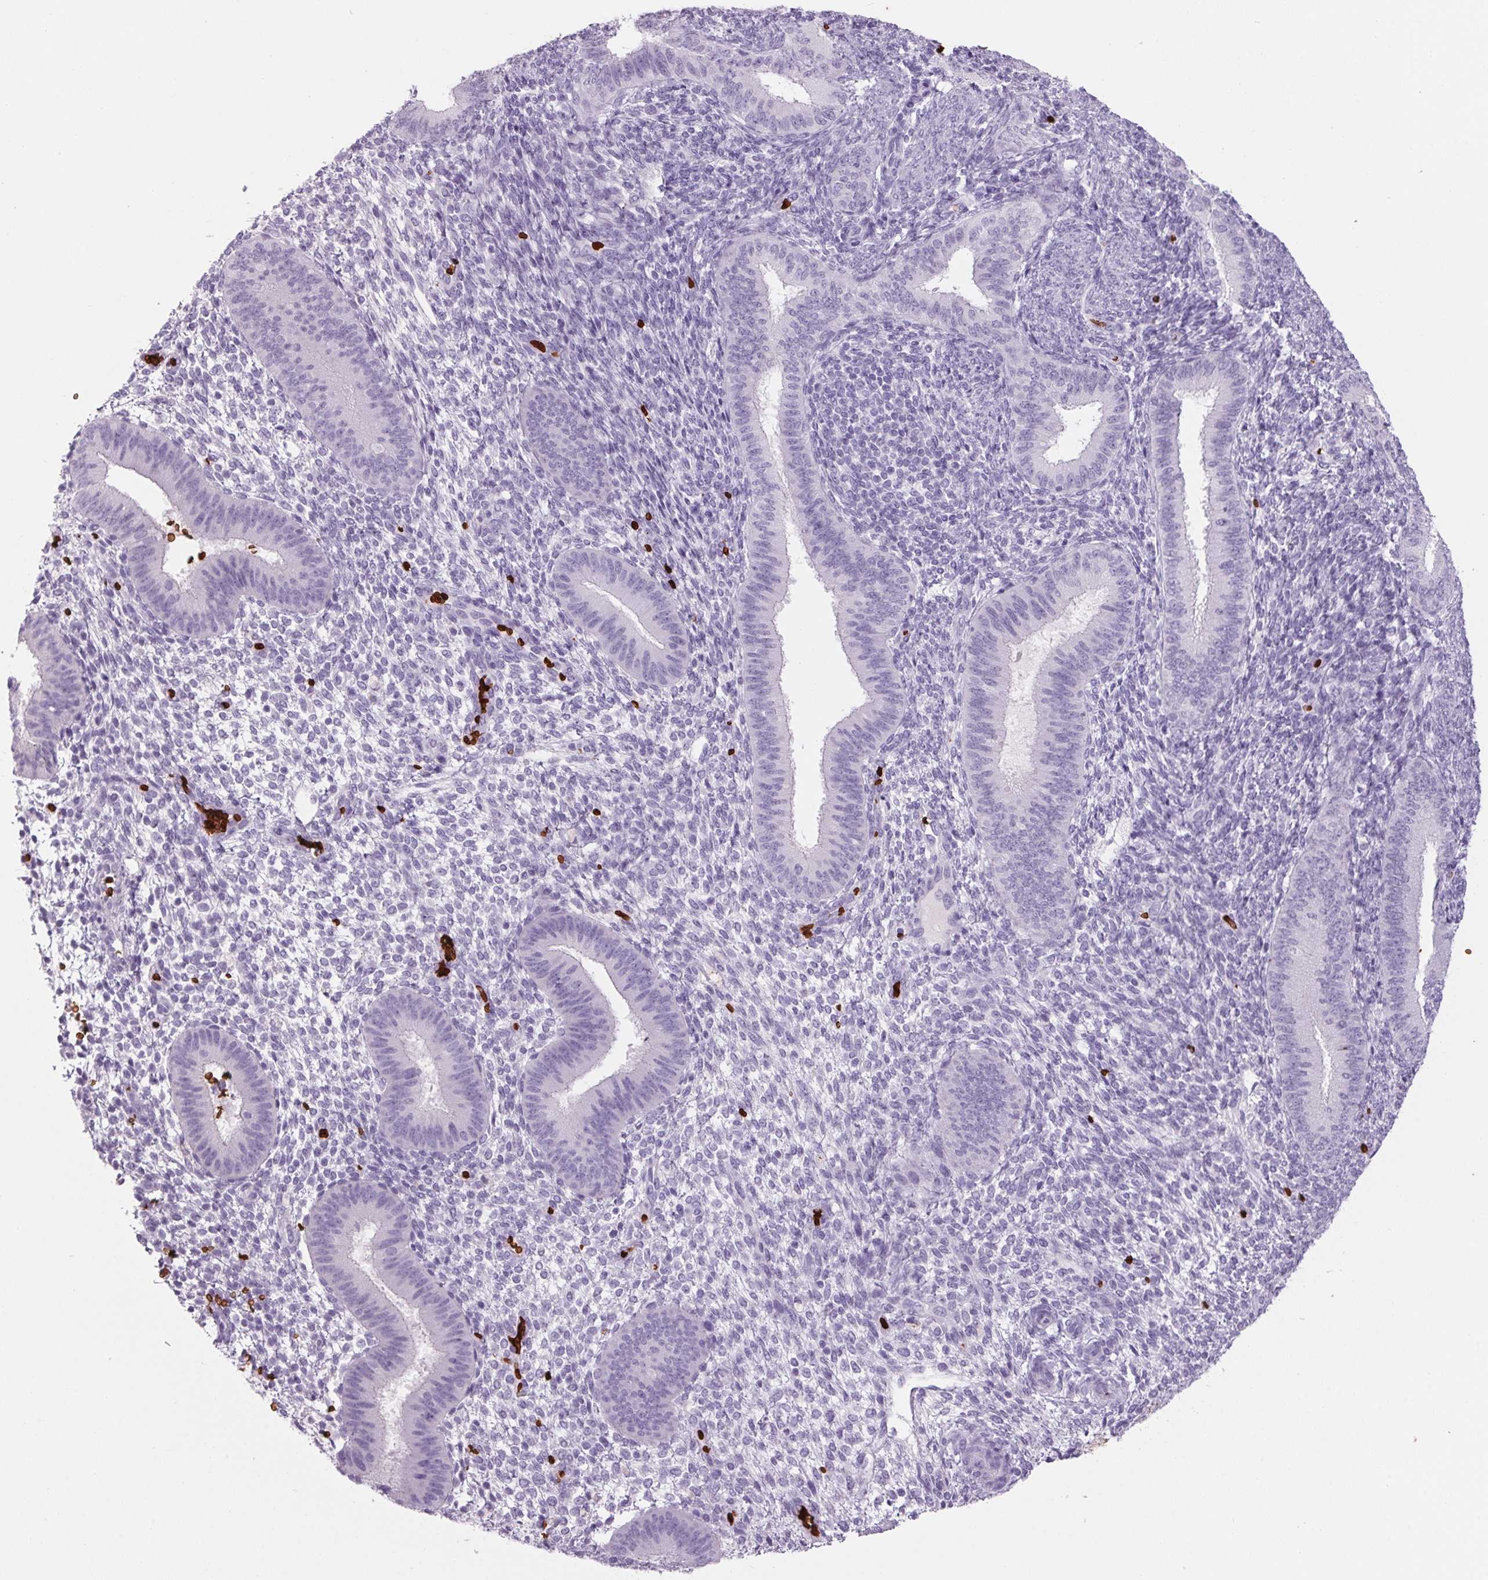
{"staining": {"intensity": "negative", "quantity": "none", "location": "none"}, "tissue": "endometrium", "cell_type": "Cells in endometrial stroma", "image_type": "normal", "snomed": [{"axis": "morphology", "description": "Normal tissue, NOS"}, {"axis": "topography", "description": "Endometrium"}], "caption": "Immunohistochemistry (IHC) of normal human endometrium exhibits no positivity in cells in endometrial stroma.", "gene": "HBQ1", "patient": {"sex": "female", "age": 39}}